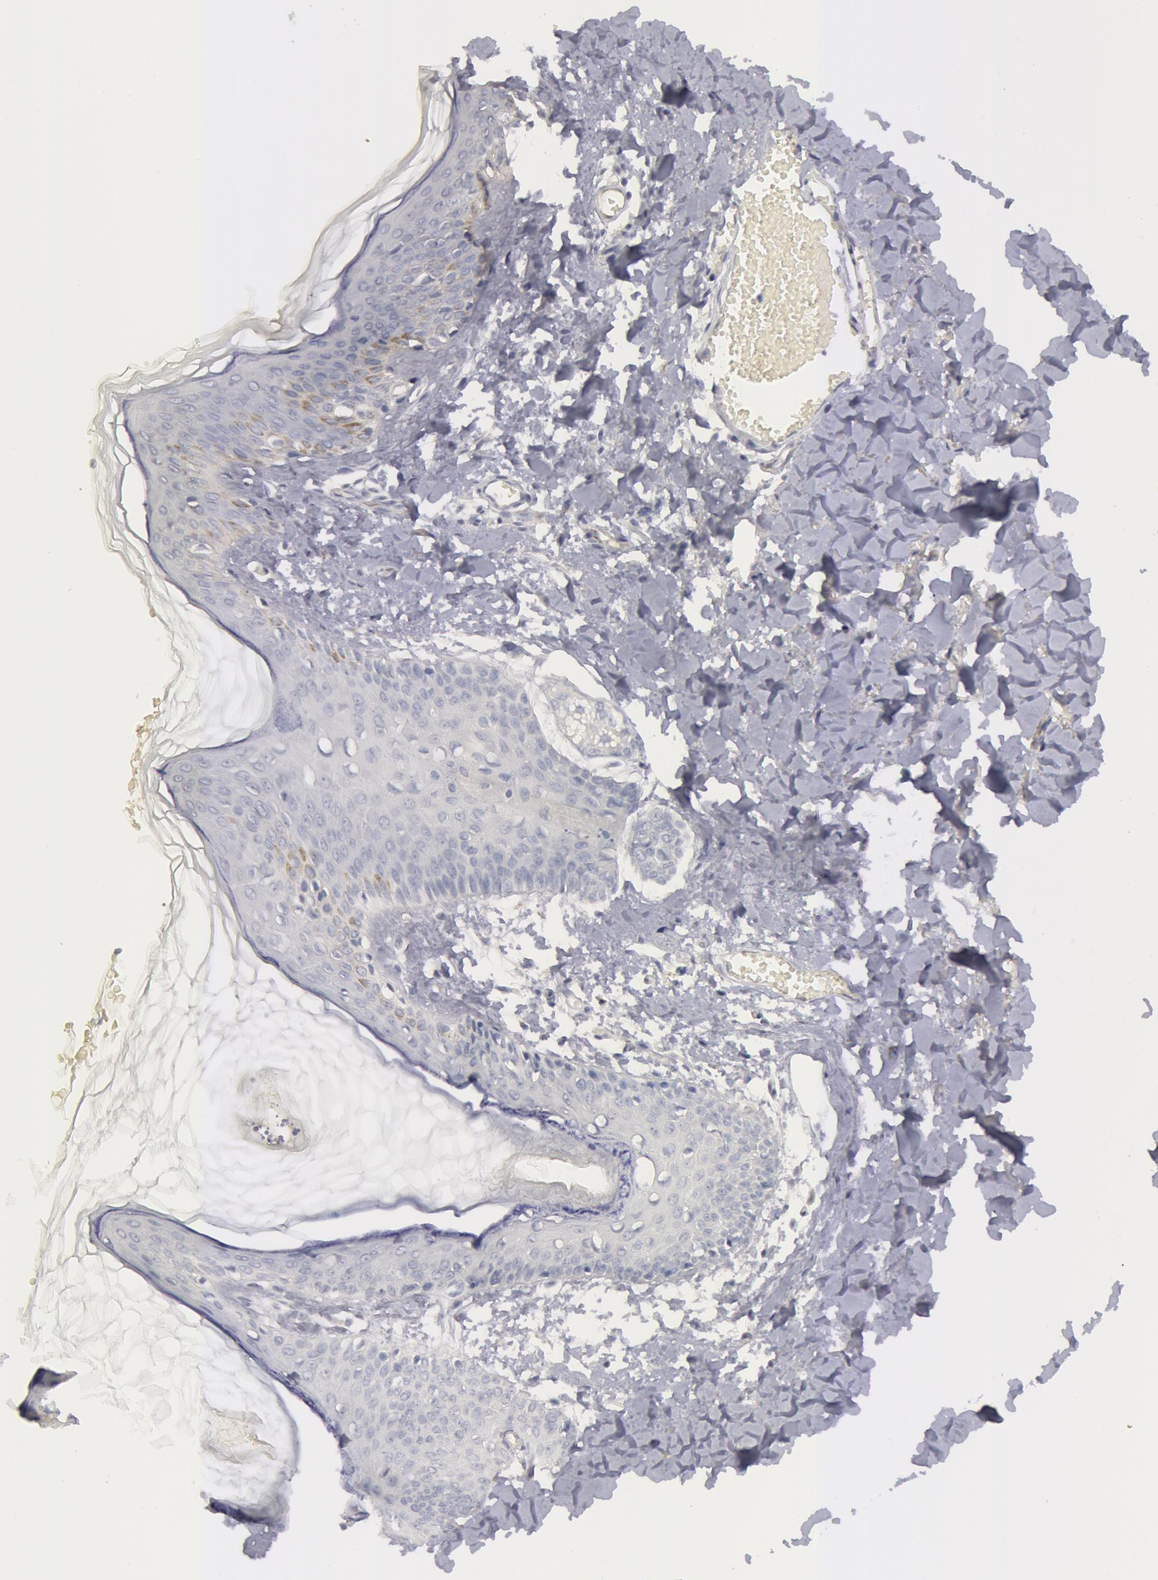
{"staining": {"intensity": "negative", "quantity": "none", "location": "none"}, "tissue": "skin", "cell_type": "Fibroblasts", "image_type": "normal", "snomed": [{"axis": "morphology", "description": "Normal tissue, NOS"}, {"axis": "morphology", "description": "Sarcoma, NOS"}, {"axis": "topography", "description": "Skin"}, {"axis": "topography", "description": "Soft tissue"}], "caption": "The image shows no significant staining in fibroblasts of skin. Brightfield microscopy of immunohistochemistry stained with DAB (brown) and hematoxylin (blue), captured at high magnification.", "gene": "SMC1B", "patient": {"sex": "female", "age": 51}}